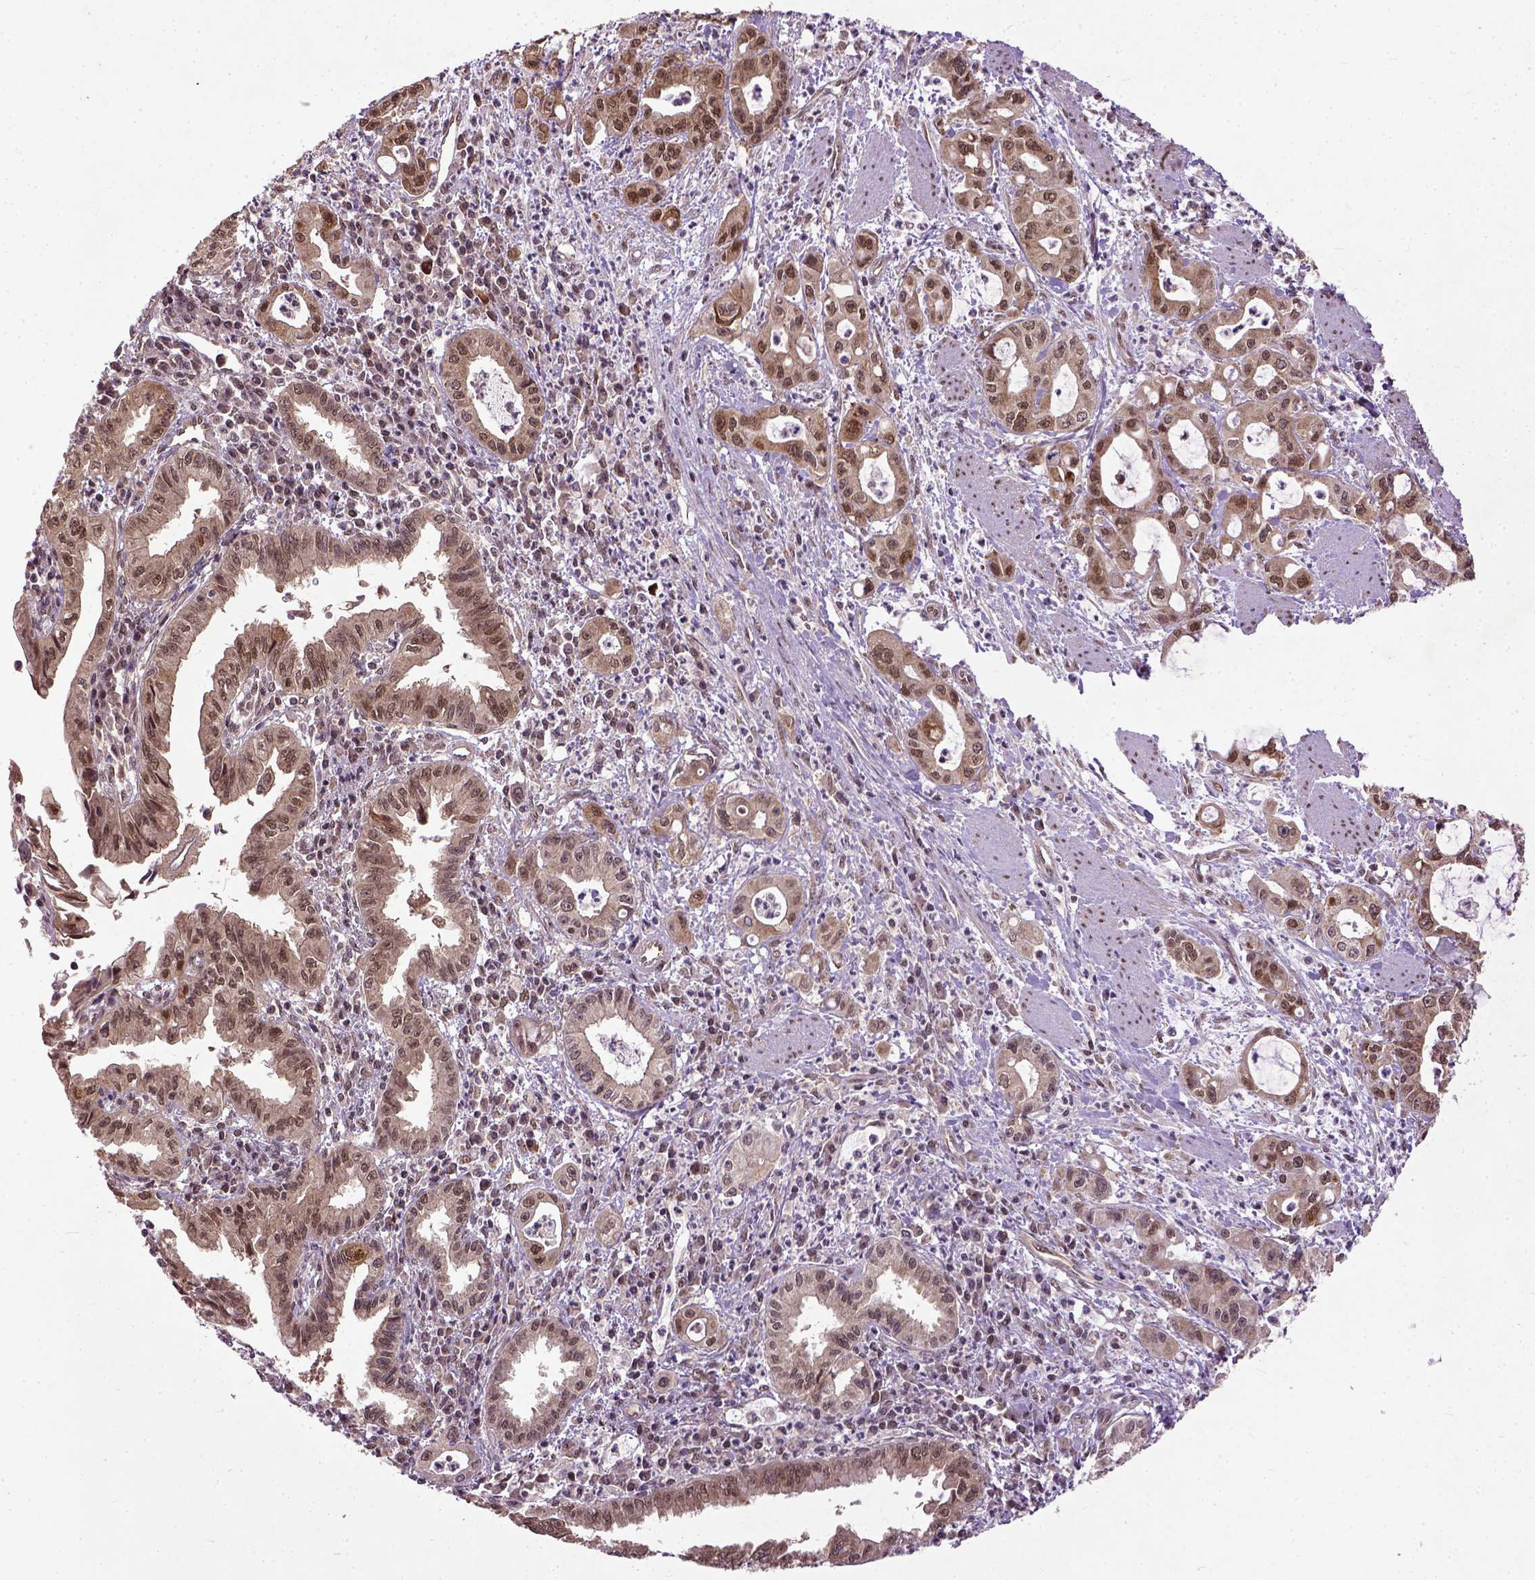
{"staining": {"intensity": "moderate", "quantity": ">75%", "location": "cytoplasmic/membranous,nuclear"}, "tissue": "pancreatic cancer", "cell_type": "Tumor cells", "image_type": "cancer", "snomed": [{"axis": "morphology", "description": "Adenocarcinoma, NOS"}, {"axis": "topography", "description": "Pancreas"}], "caption": "This histopathology image exhibits pancreatic cancer stained with IHC to label a protein in brown. The cytoplasmic/membranous and nuclear of tumor cells show moderate positivity for the protein. Nuclei are counter-stained blue.", "gene": "UBA3", "patient": {"sex": "male", "age": 72}}